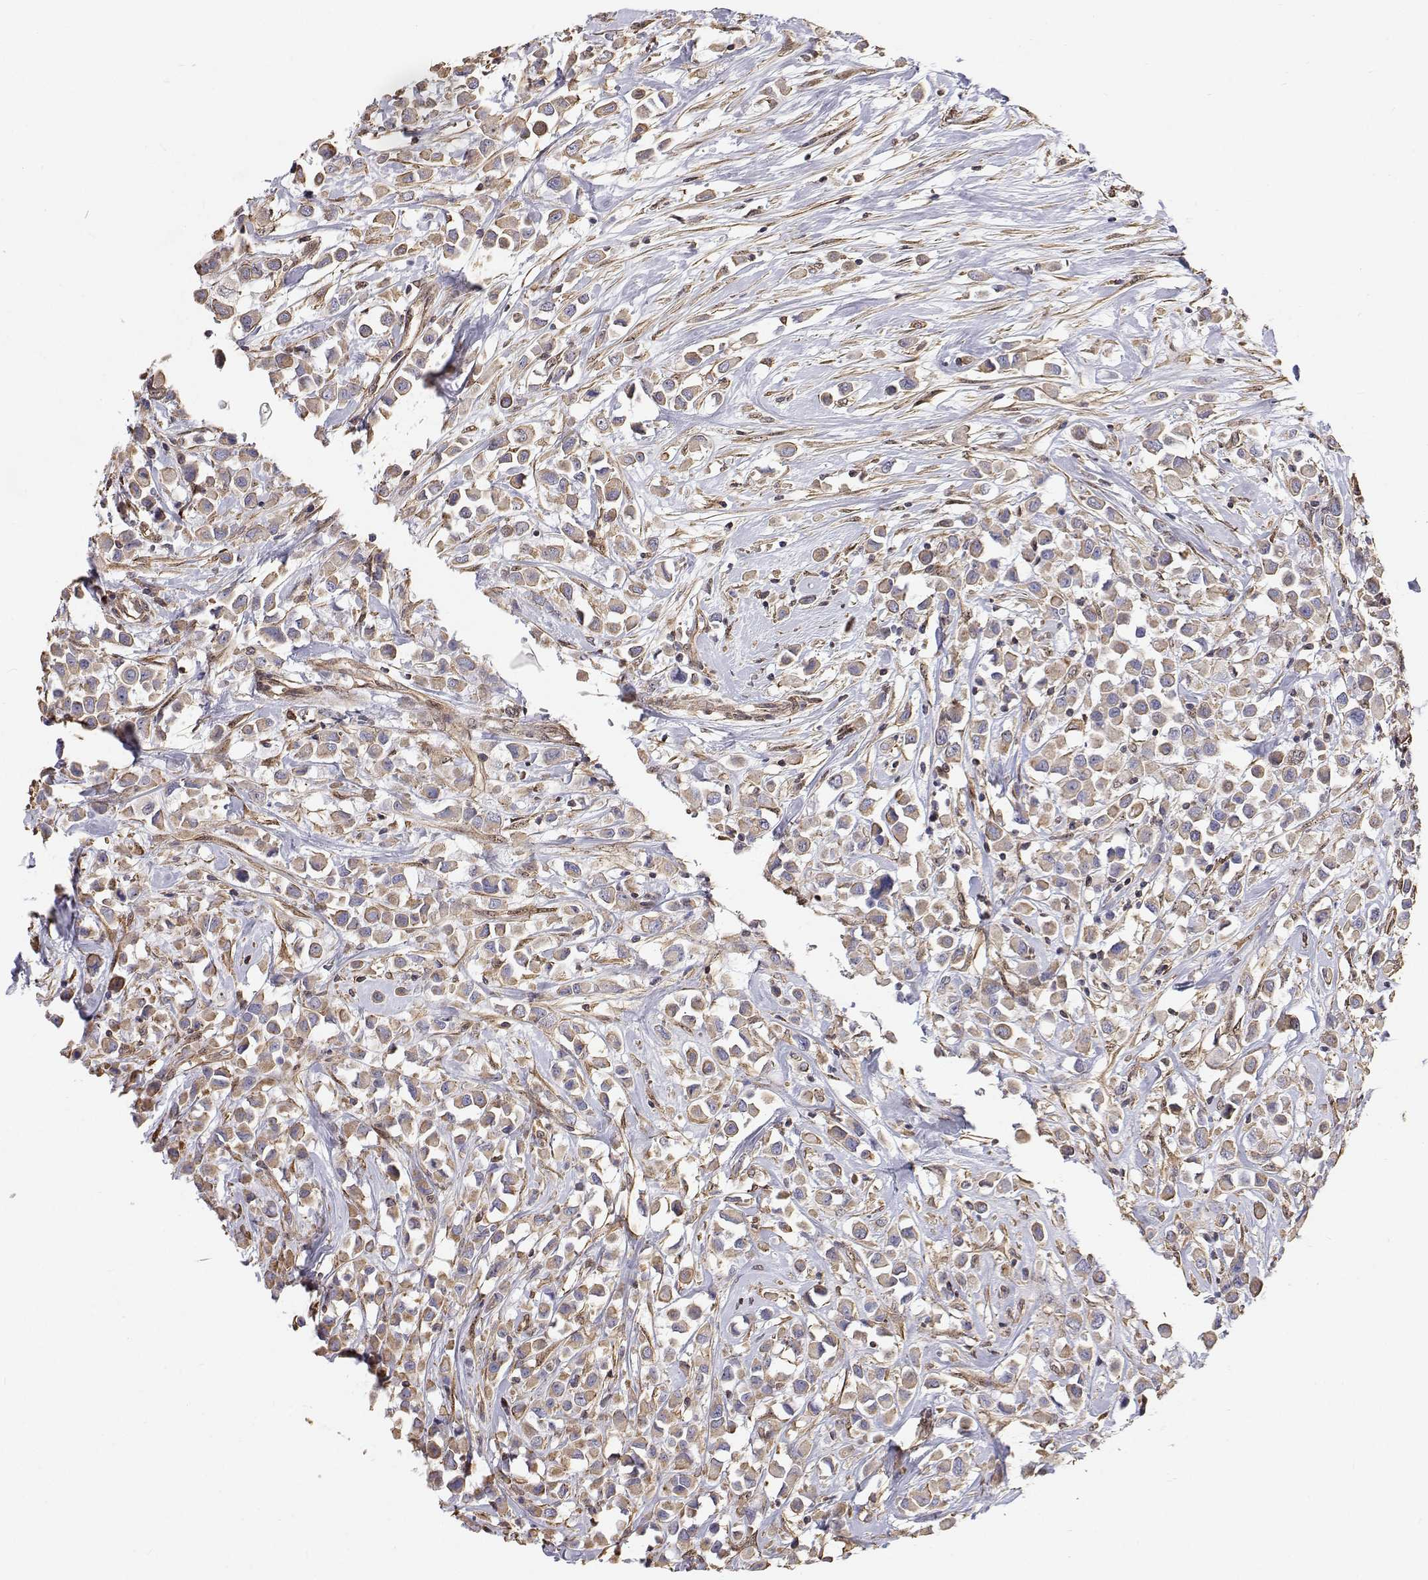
{"staining": {"intensity": "weak", "quantity": ">75%", "location": "cytoplasmic/membranous"}, "tissue": "breast cancer", "cell_type": "Tumor cells", "image_type": "cancer", "snomed": [{"axis": "morphology", "description": "Duct carcinoma"}, {"axis": "topography", "description": "Breast"}], "caption": "Immunohistochemical staining of invasive ductal carcinoma (breast) demonstrates low levels of weak cytoplasmic/membranous expression in approximately >75% of tumor cells.", "gene": "GSDMA", "patient": {"sex": "female", "age": 61}}